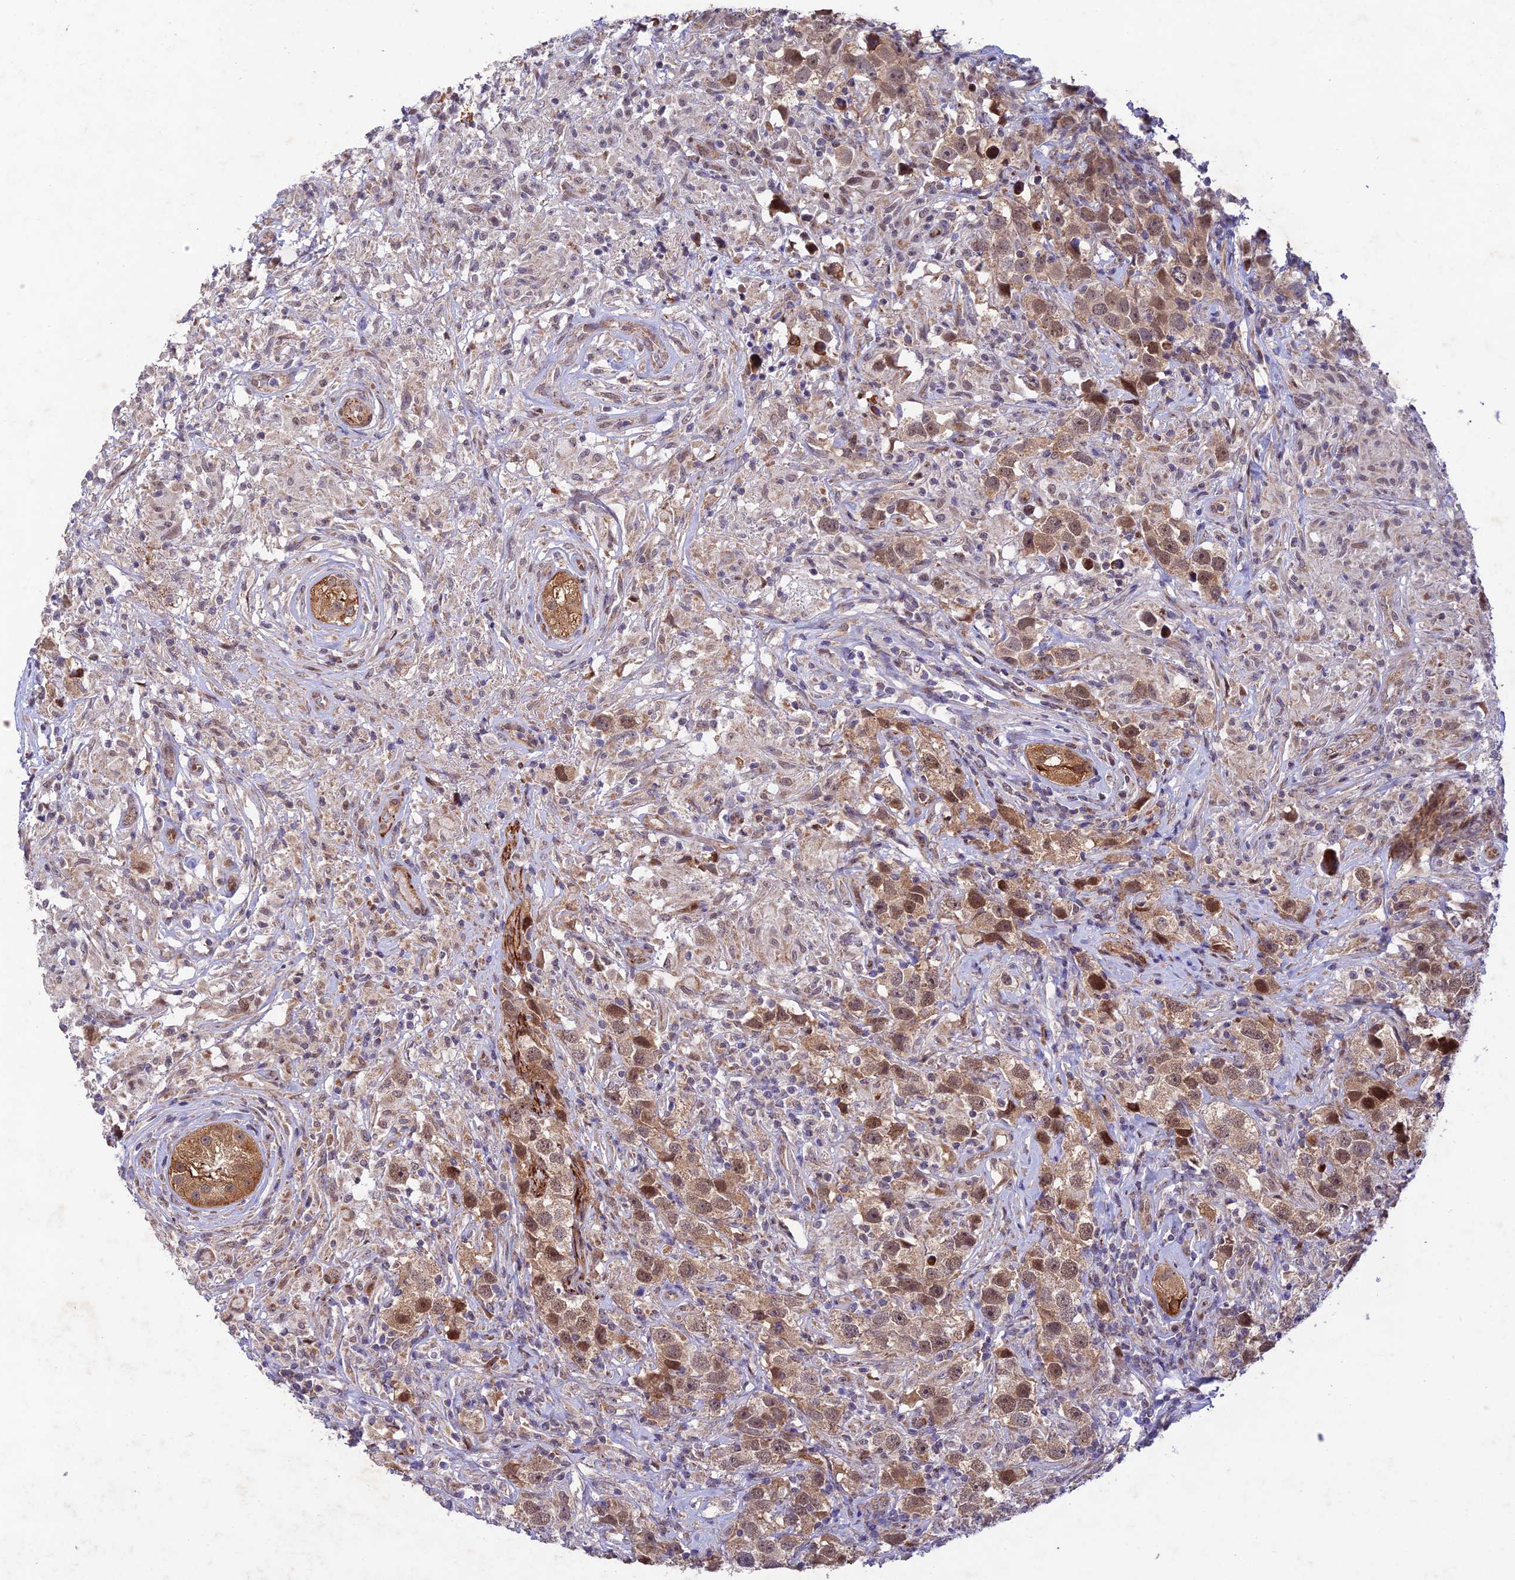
{"staining": {"intensity": "moderate", "quantity": ">75%", "location": "cytoplasmic/membranous,nuclear"}, "tissue": "testis cancer", "cell_type": "Tumor cells", "image_type": "cancer", "snomed": [{"axis": "morphology", "description": "Seminoma, NOS"}, {"axis": "topography", "description": "Testis"}], "caption": "DAB (3,3'-diaminobenzidine) immunohistochemical staining of seminoma (testis) demonstrates moderate cytoplasmic/membranous and nuclear protein expression in approximately >75% of tumor cells.", "gene": "WDR55", "patient": {"sex": "male", "age": 49}}